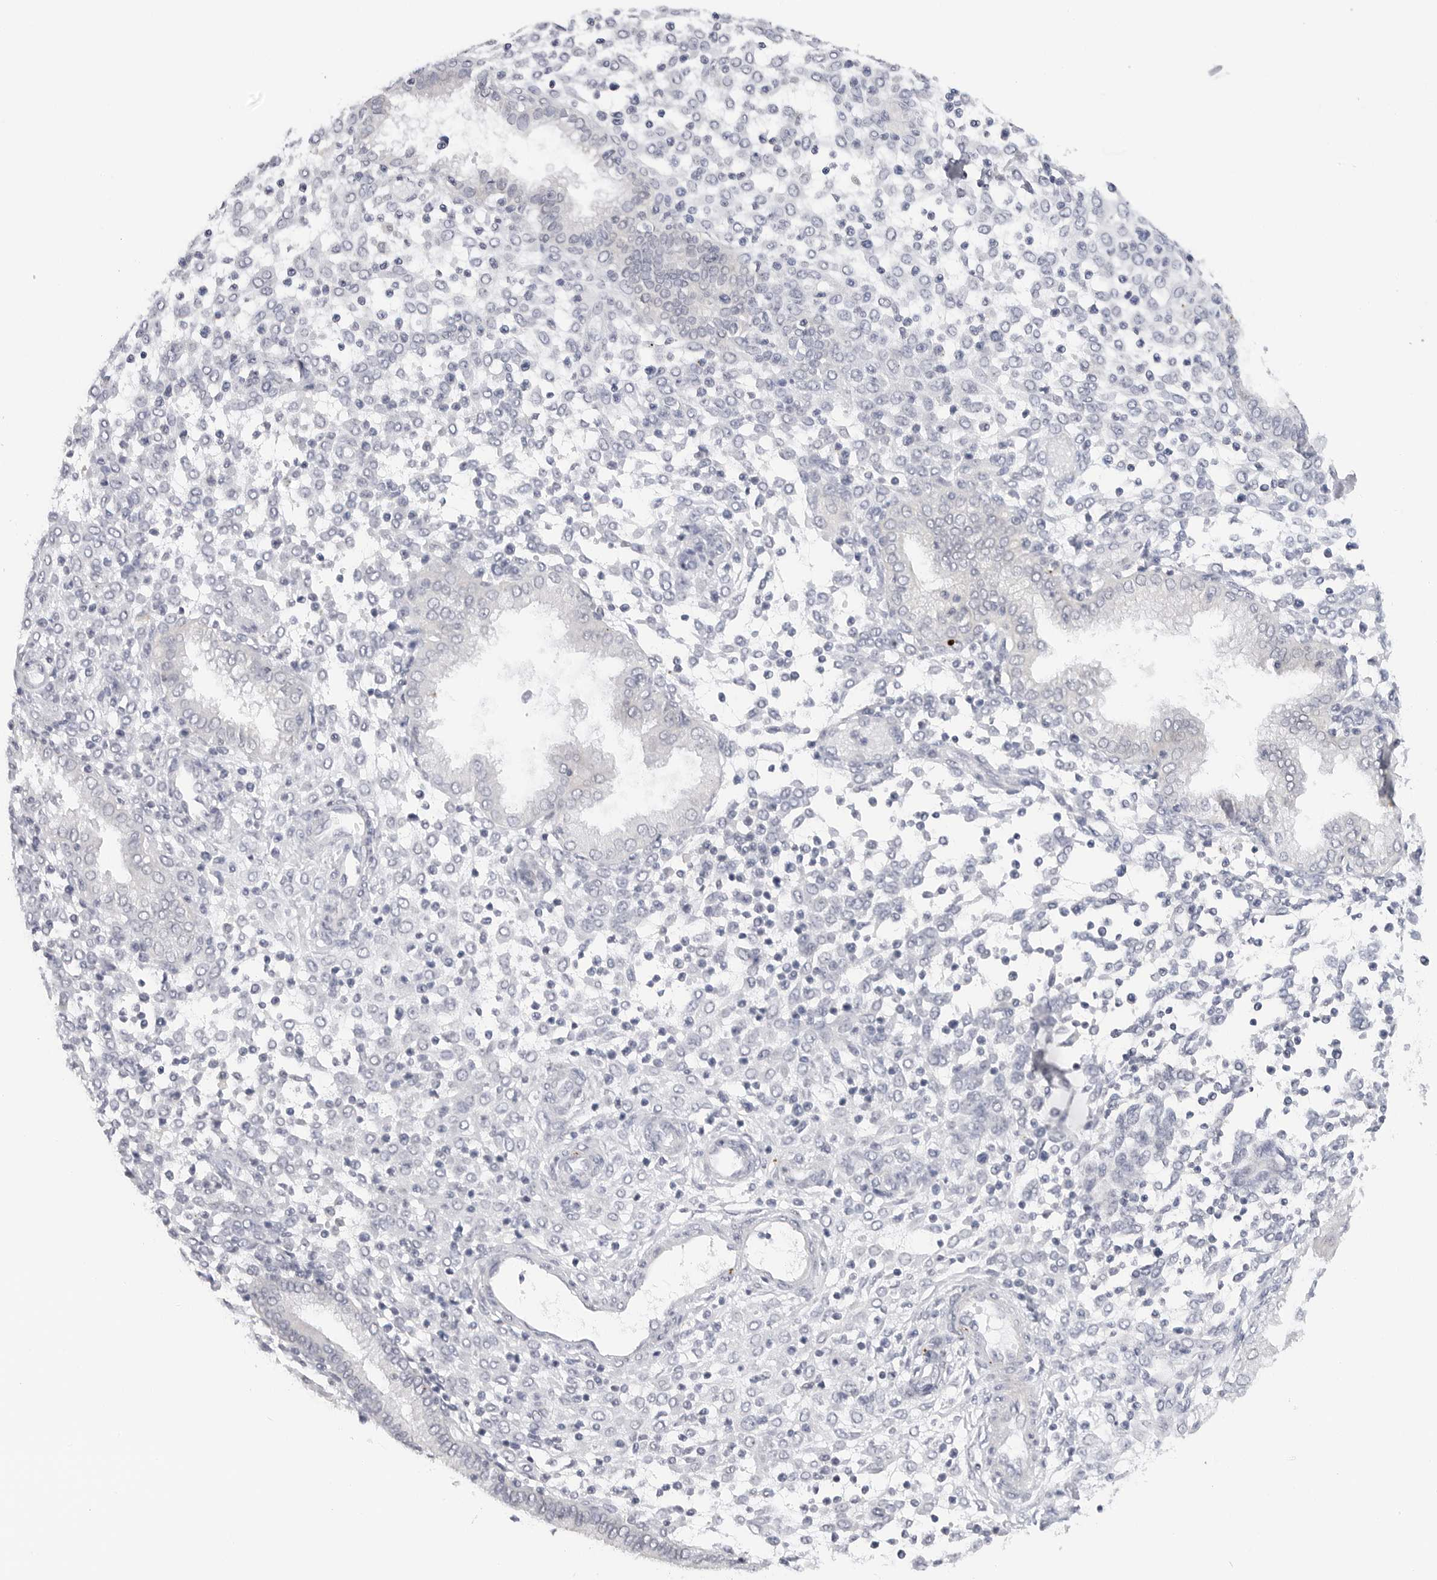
{"staining": {"intensity": "negative", "quantity": "none", "location": "none"}, "tissue": "endometrium", "cell_type": "Cells in endometrial stroma", "image_type": "normal", "snomed": [{"axis": "morphology", "description": "Normal tissue, NOS"}, {"axis": "topography", "description": "Endometrium"}], "caption": "A histopathology image of endometrium stained for a protein exhibits no brown staining in cells in endometrial stroma.", "gene": "MAP2K5", "patient": {"sex": "female", "age": 53}}